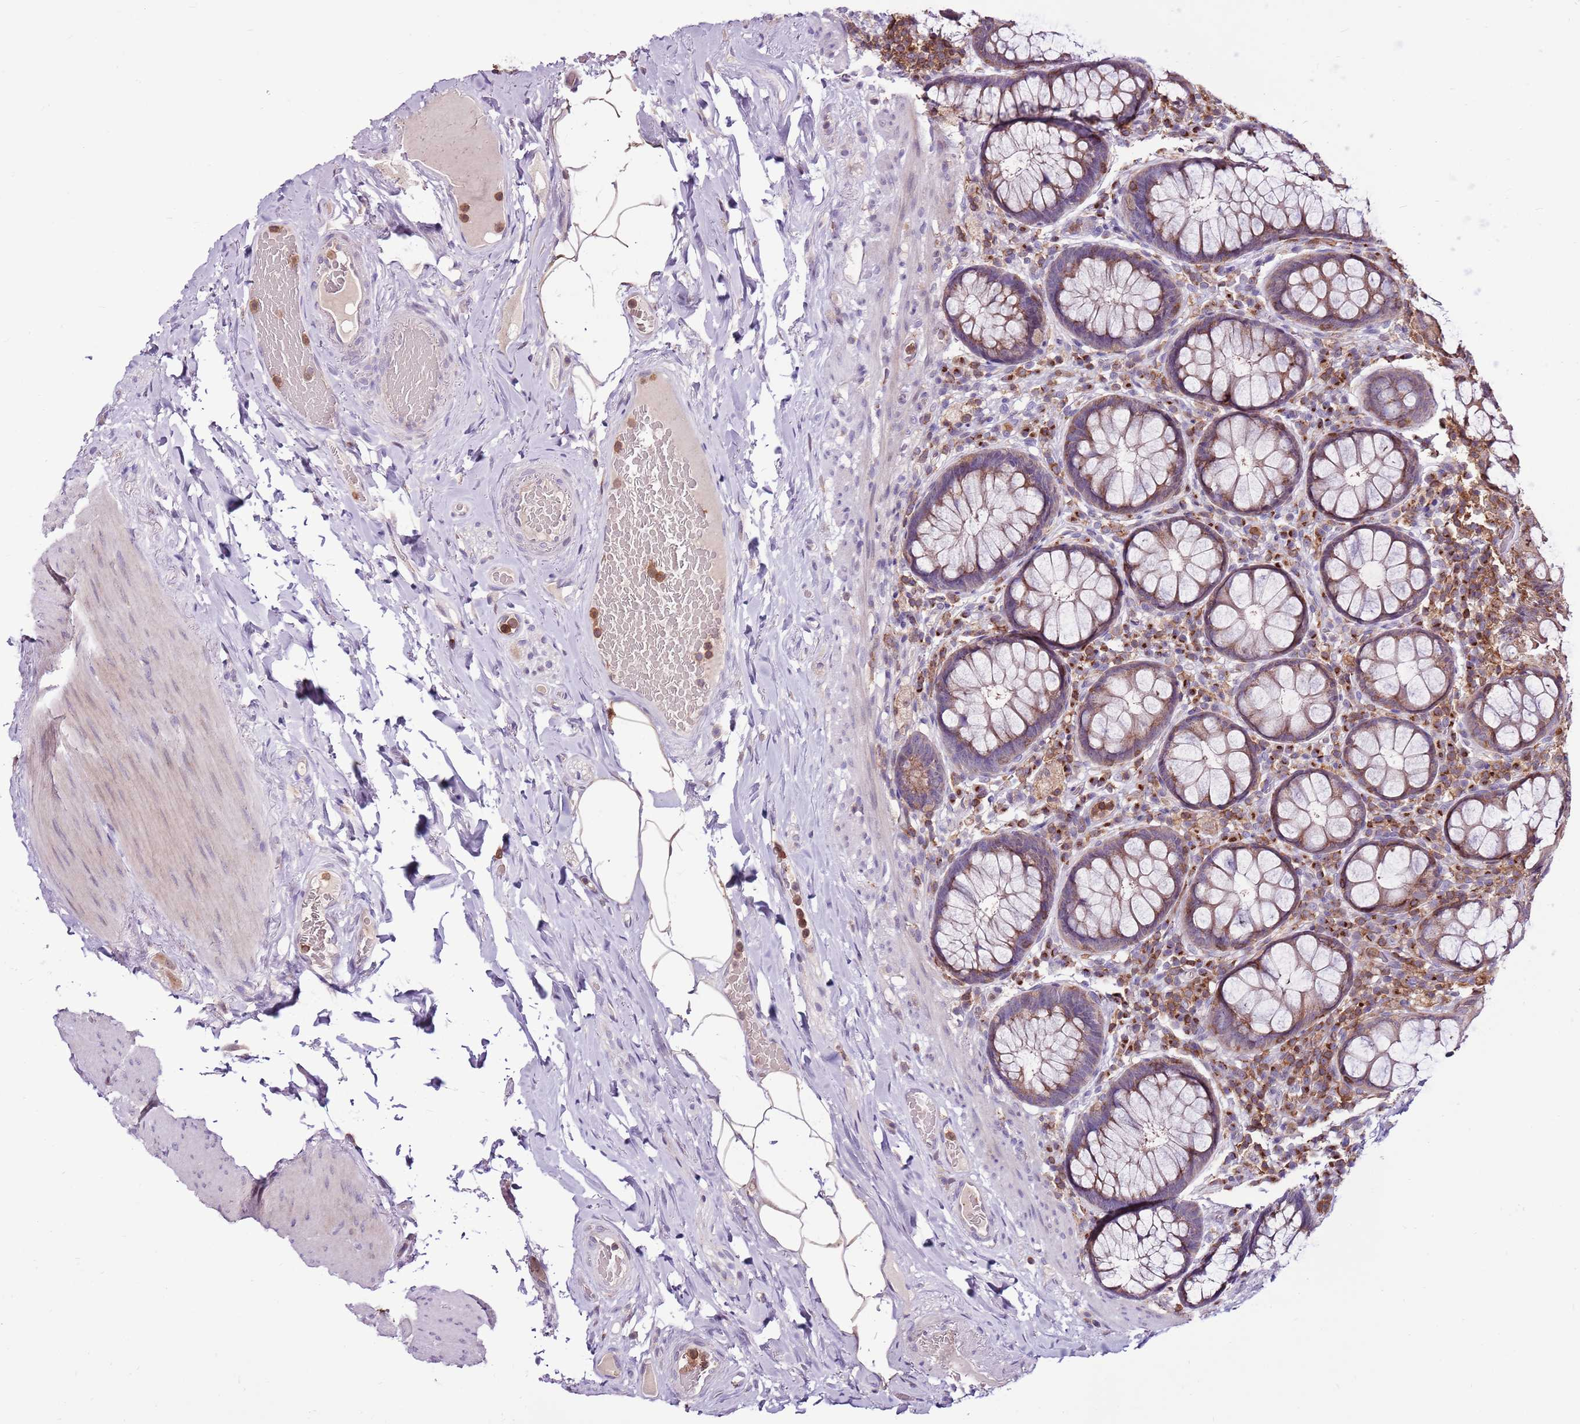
{"staining": {"intensity": "moderate", "quantity": ">75%", "location": "cytoplasmic/membranous"}, "tissue": "rectum", "cell_type": "Glandular cells", "image_type": "normal", "snomed": [{"axis": "morphology", "description": "Normal tissue, NOS"}, {"axis": "topography", "description": "Rectum"}], "caption": "This micrograph shows unremarkable rectum stained with IHC to label a protein in brown. The cytoplasmic/membranous of glandular cells show moderate positivity for the protein. Nuclei are counter-stained blue.", "gene": "ZSWIM1", "patient": {"sex": "male", "age": 83}}